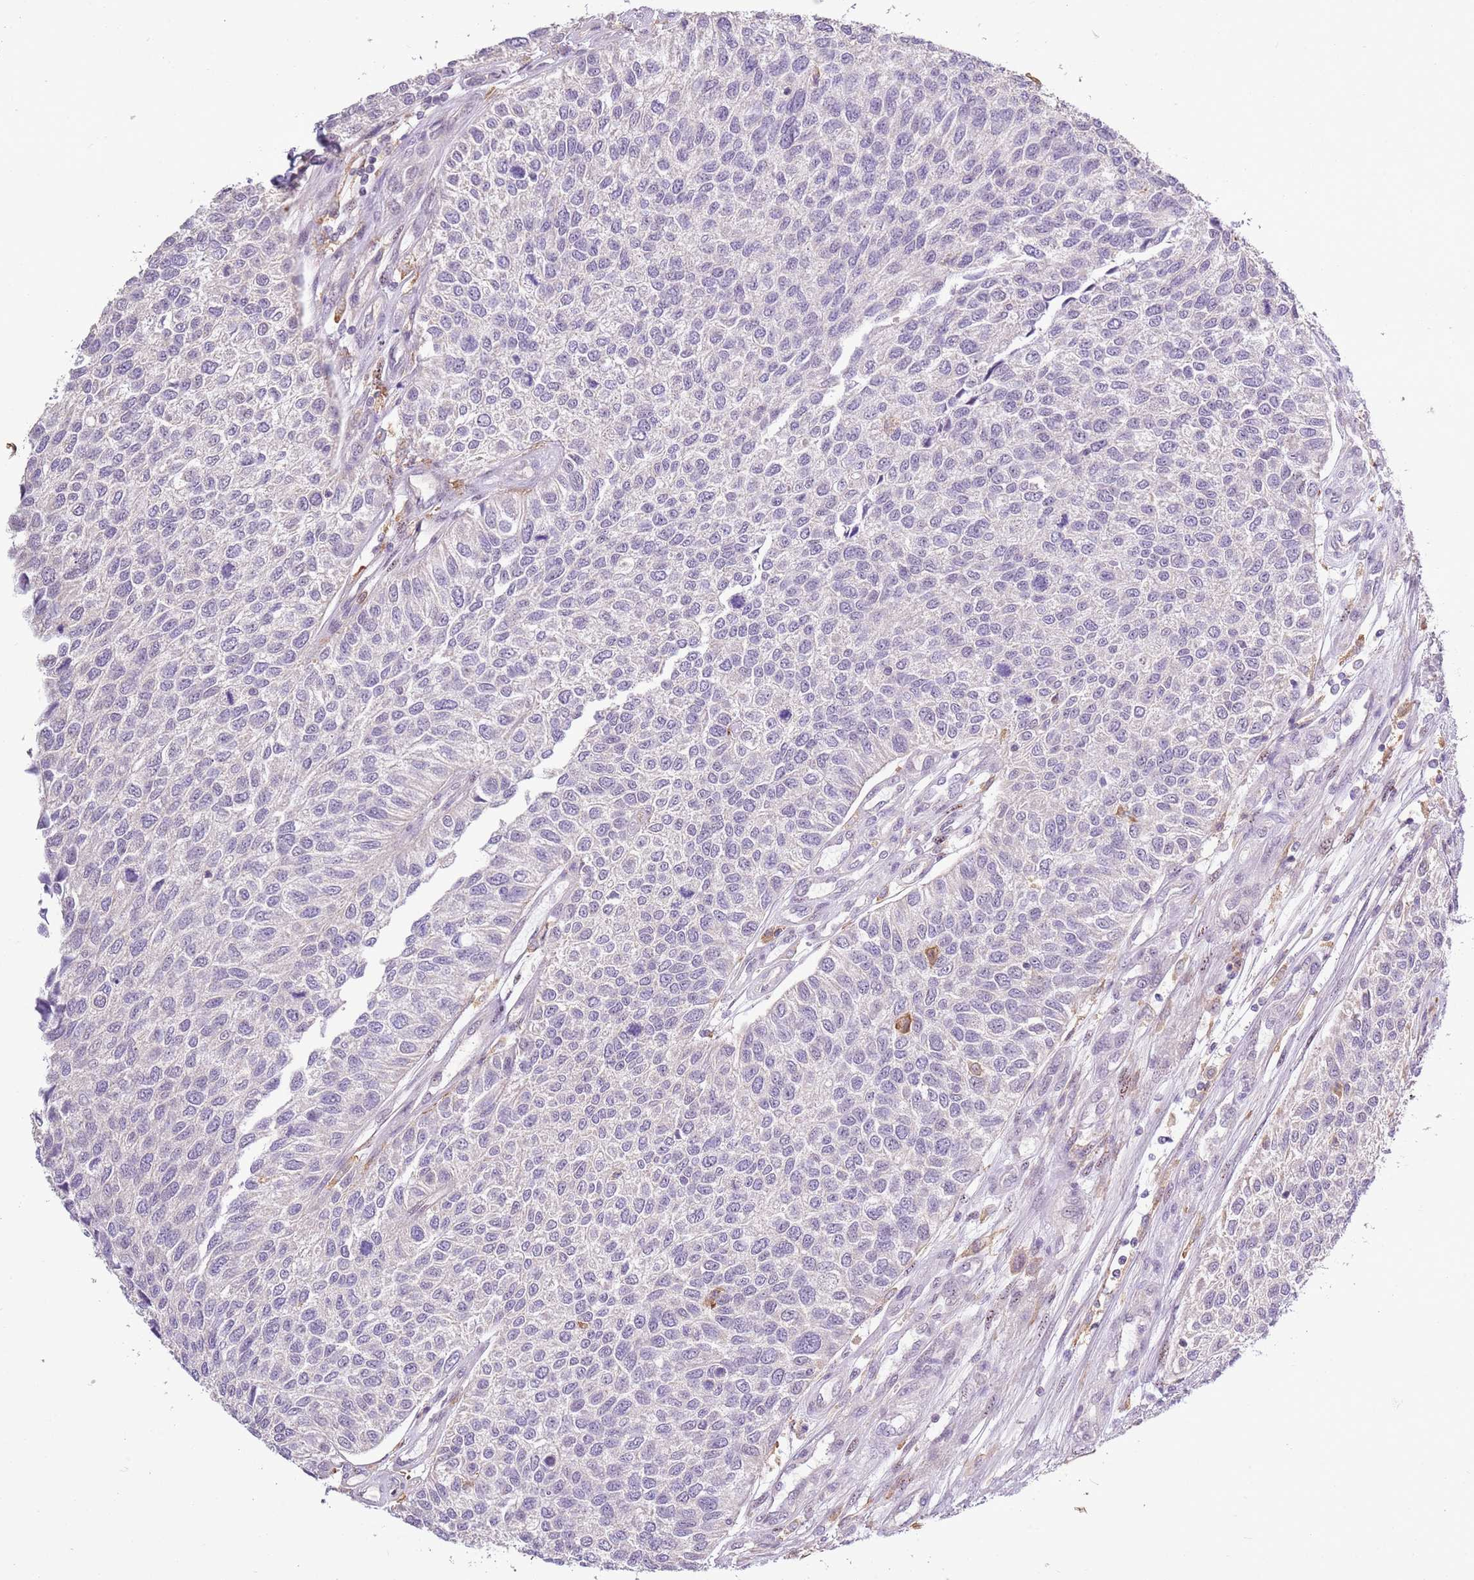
{"staining": {"intensity": "negative", "quantity": "none", "location": "none"}, "tissue": "urothelial cancer", "cell_type": "Tumor cells", "image_type": "cancer", "snomed": [{"axis": "morphology", "description": "Urothelial carcinoma, NOS"}, {"axis": "topography", "description": "Urinary bladder"}], "caption": "Immunohistochemistry of urothelial cancer exhibits no positivity in tumor cells.", "gene": "CAPN9", "patient": {"sex": "male", "age": 55}}